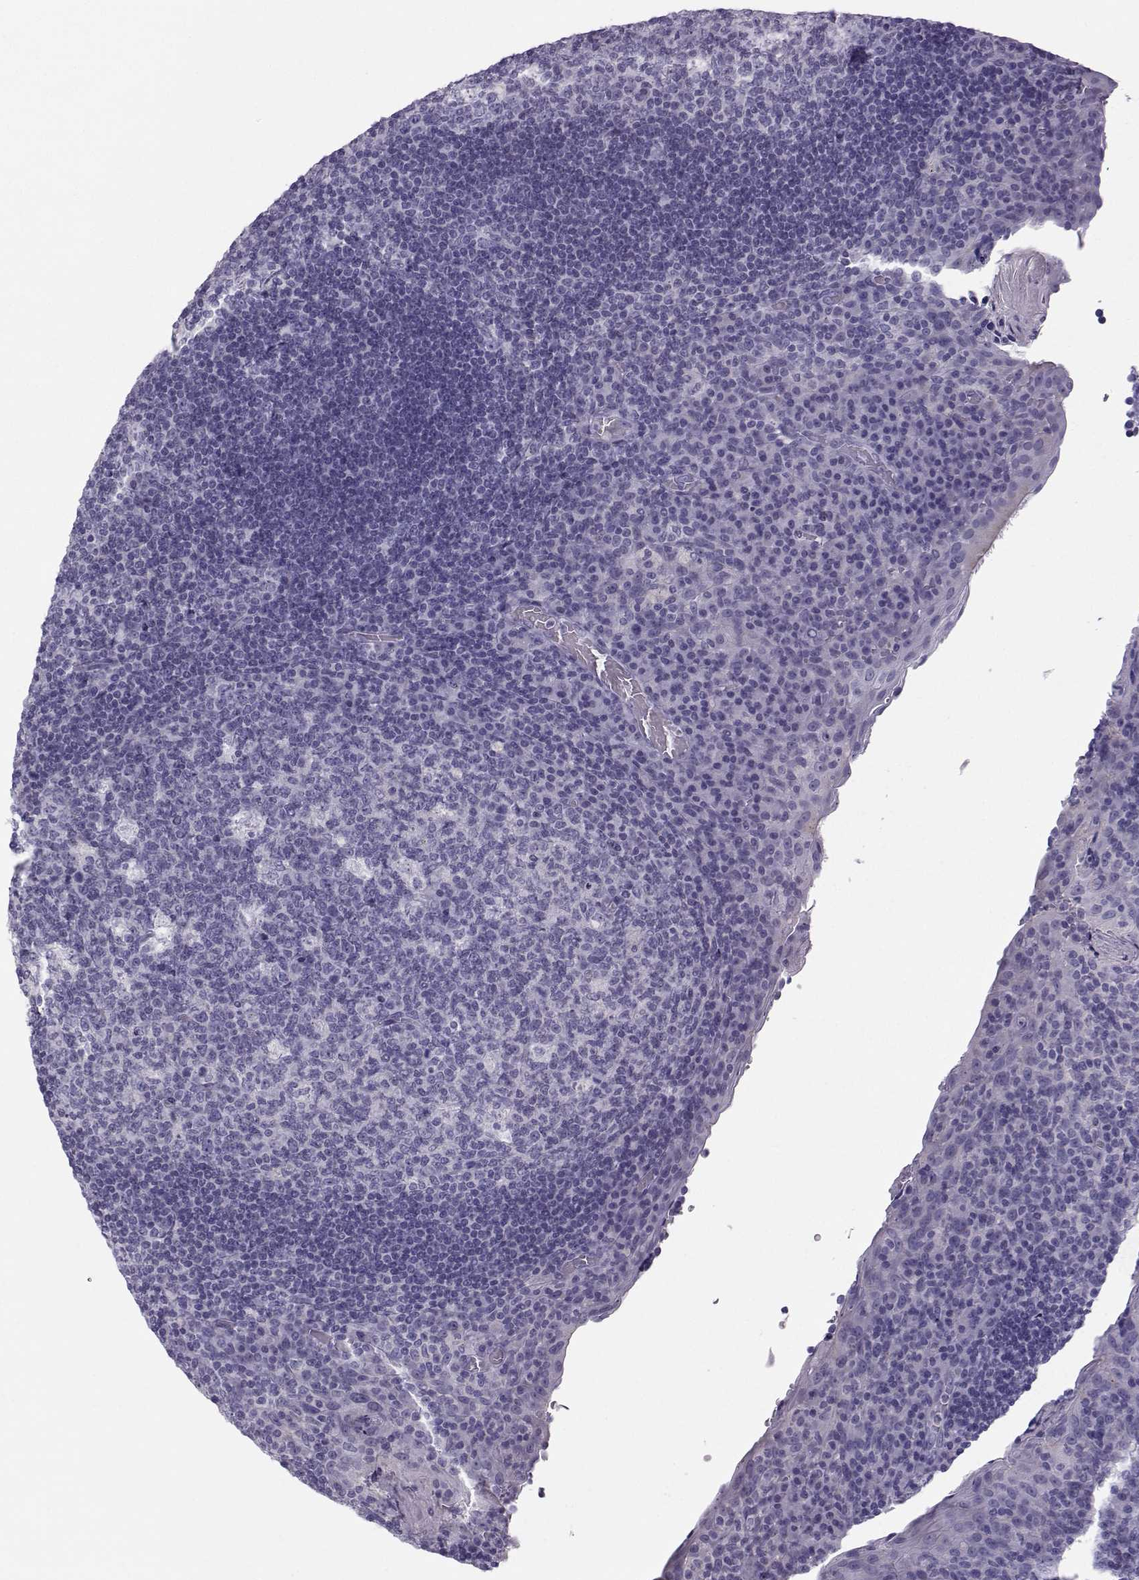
{"staining": {"intensity": "negative", "quantity": "none", "location": "none"}, "tissue": "tonsil", "cell_type": "Germinal center cells", "image_type": "normal", "snomed": [{"axis": "morphology", "description": "Normal tissue, NOS"}, {"axis": "topography", "description": "Tonsil"}], "caption": "The immunohistochemistry micrograph has no significant staining in germinal center cells of tonsil. Brightfield microscopy of IHC stained with DAB (brown) and hematoxylin (blue), captured at high magnification.", "gene": "ZBTB8B", "patient": {"sex": "male", "age": 17}}